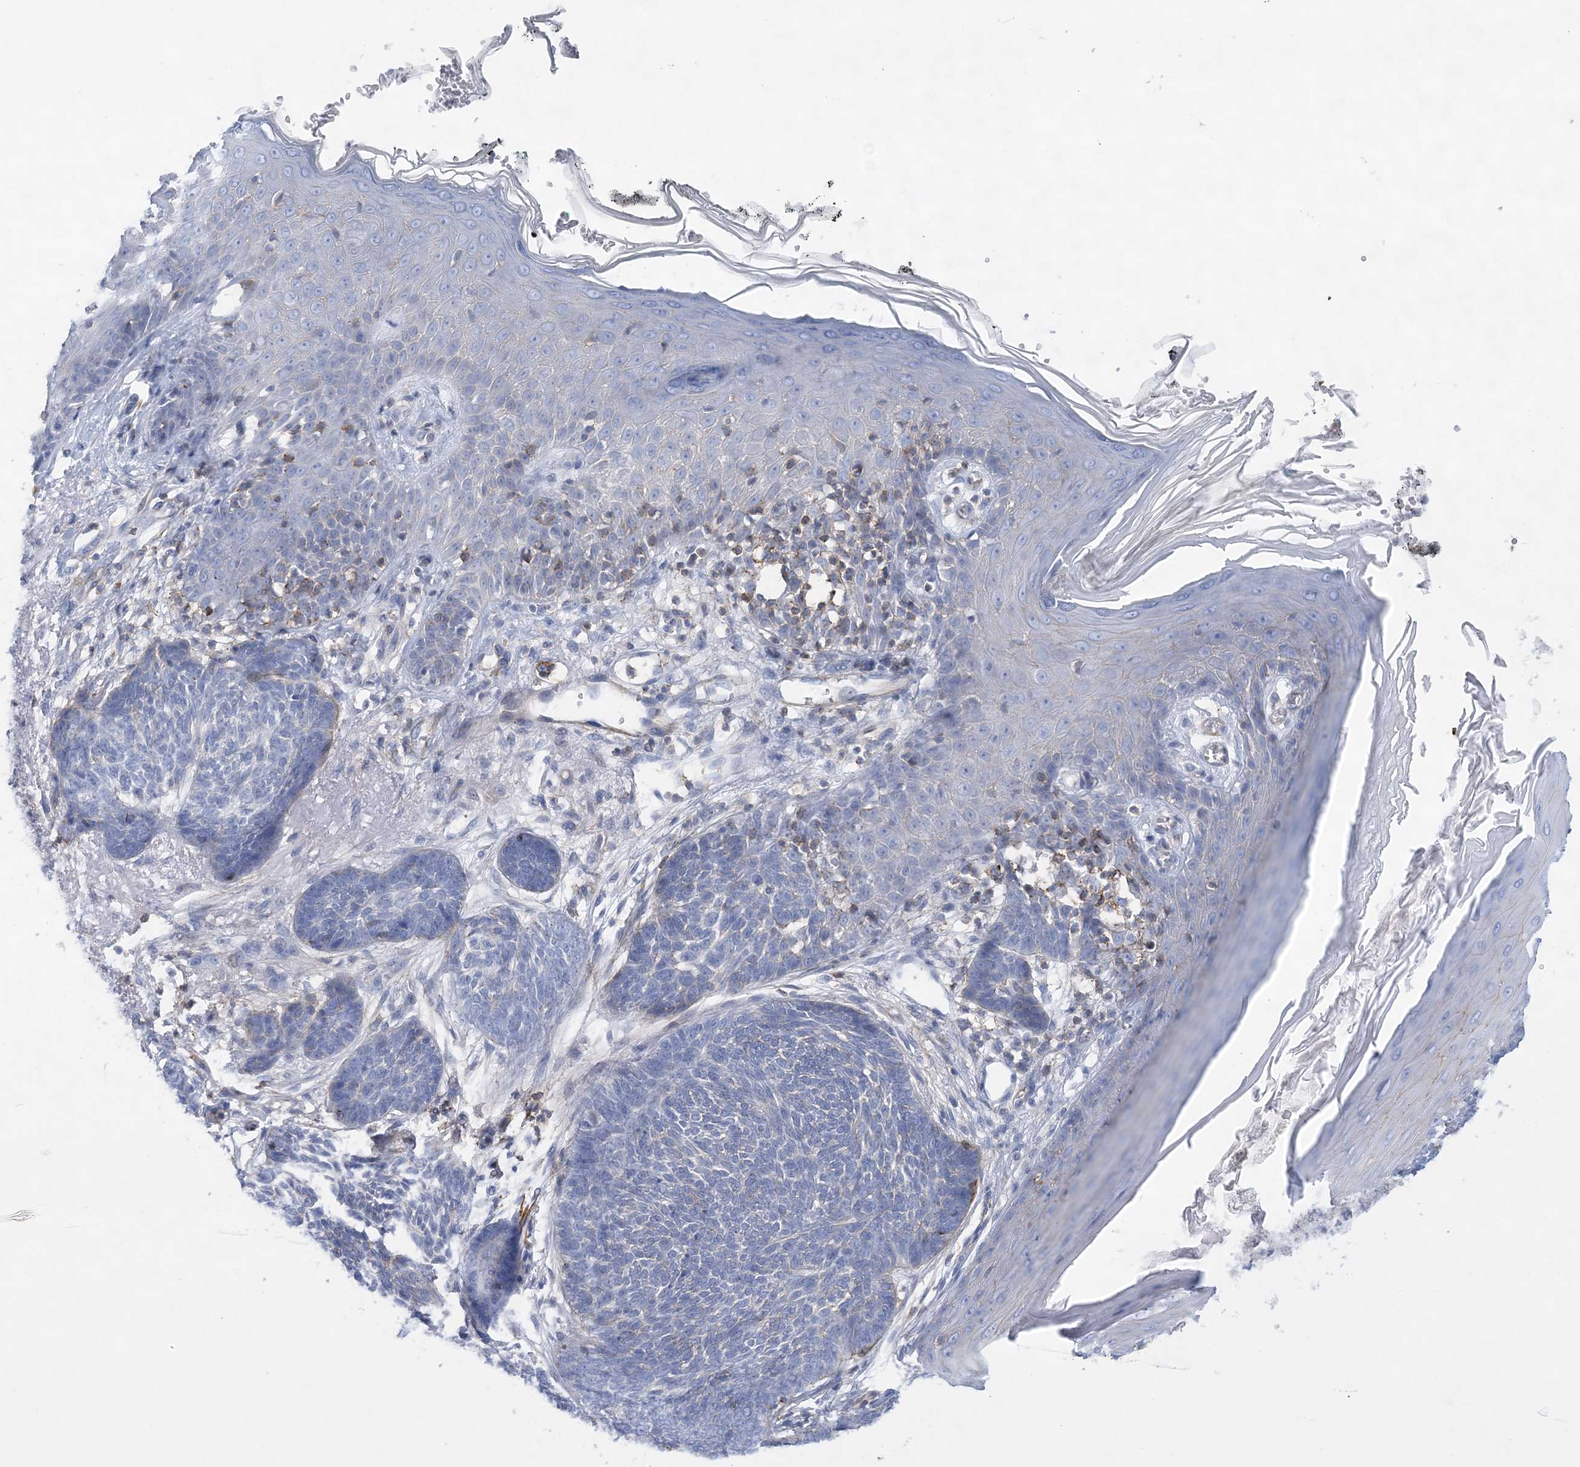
{"staining": {"intensity": "negative", "quantity": "none", "location": "none"}, "tissue": "skin cancer", "cell_type": "Tumor cells", "image_type": "cancer", "snomed": [{"axis": "morphology", "description": "Normal tissue, NOS"}, {"axis": "morphology", "description": "Basal cell carcinoma"}, {"axis": "topography", "description": "Skin"}], "caption": "This is an immunohistochemistry (IHC) micrograph of skin basal cell carcinoma. There is no expression in tumor cells.", "gene": "C11orf21", "patient": {"sex": "male", "age": 64}}